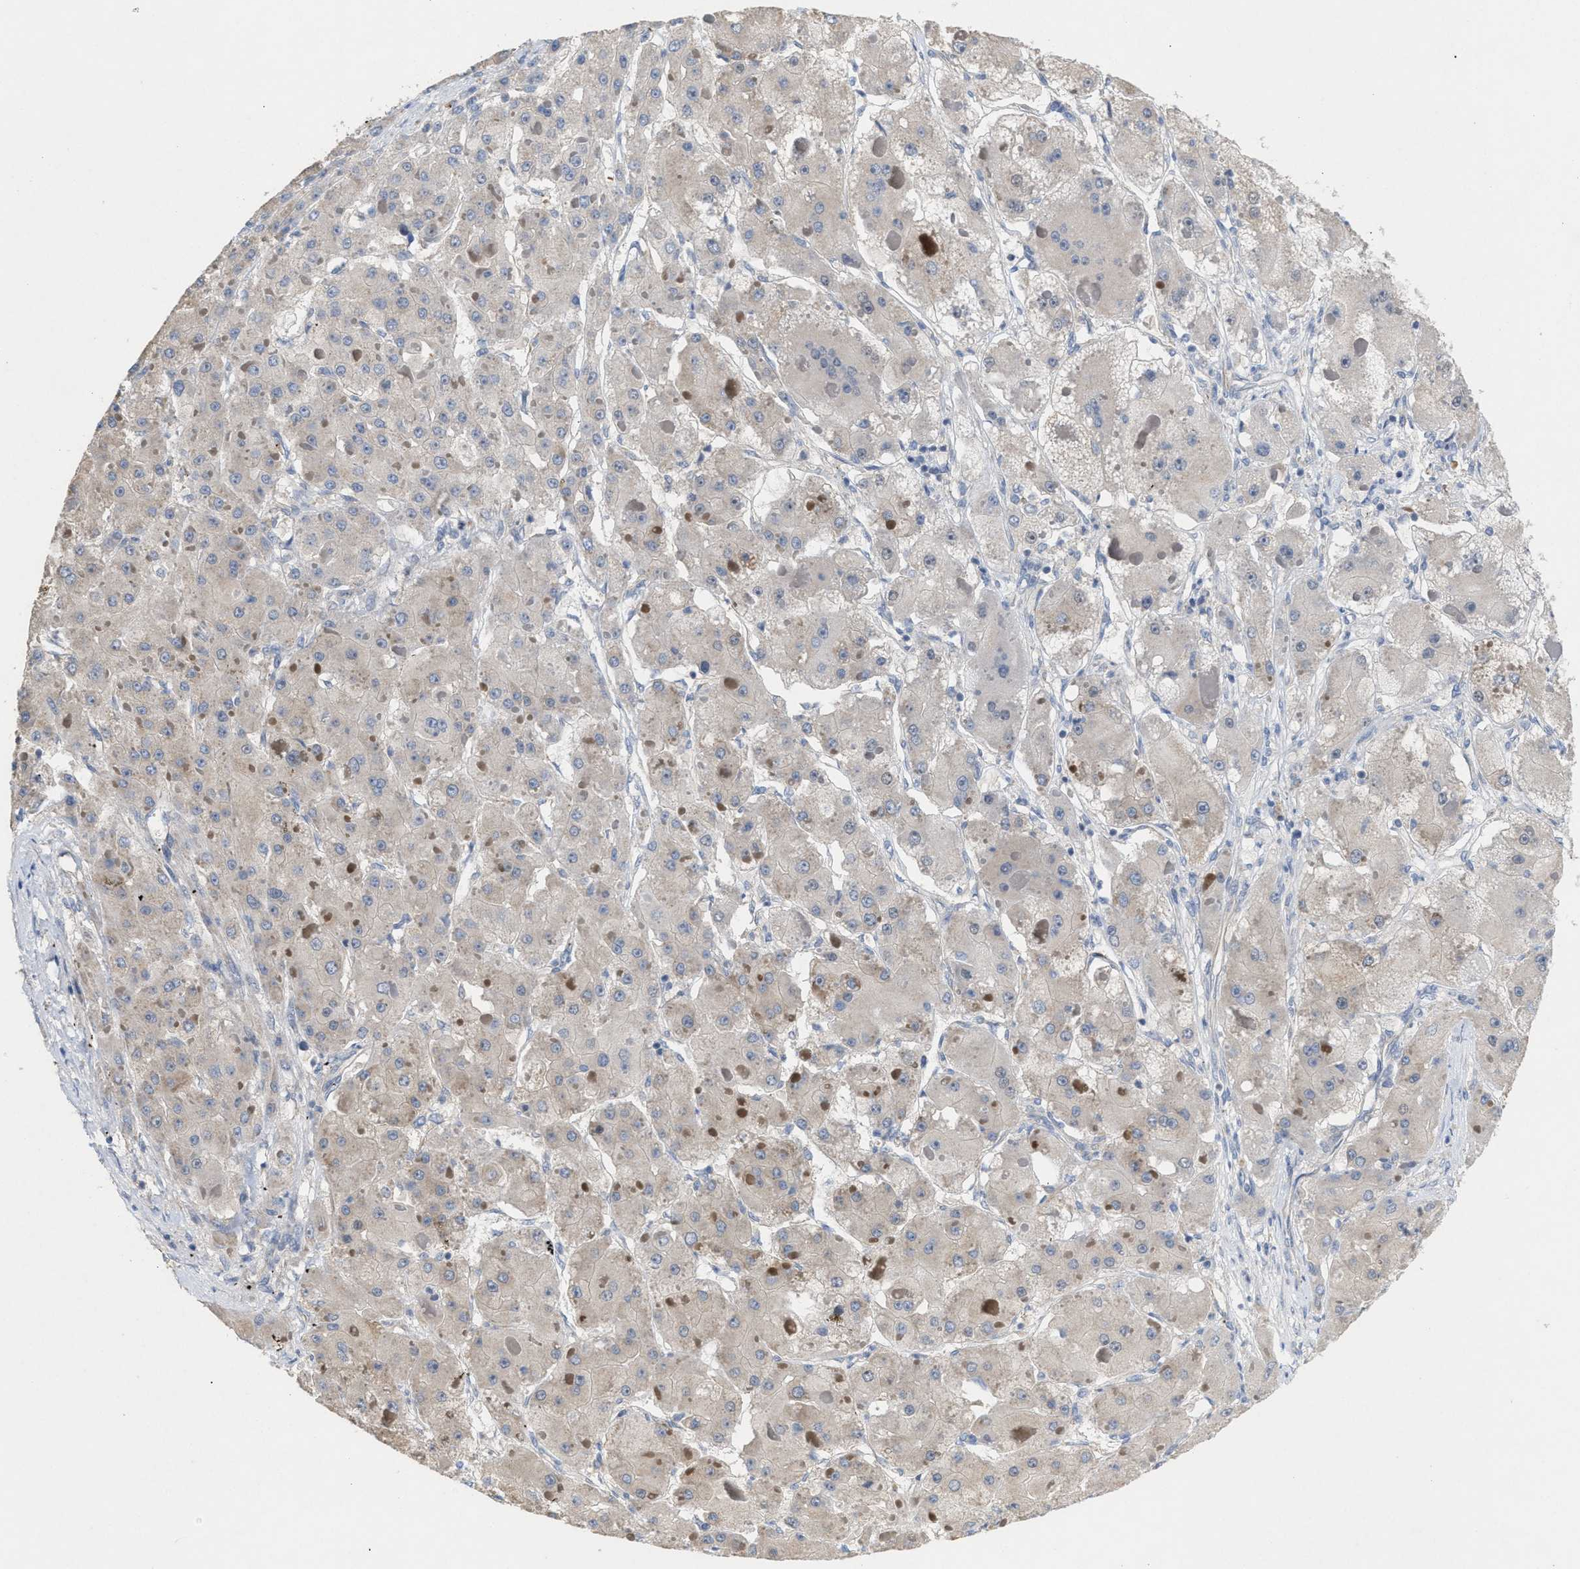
{"staining": {"intensity": "negative", "quantity": "none", "location": "none"}, "tissue": "liver cancer", "cell_type": "Tumor cells", "image_type": "cancer", "snomed": [{"axis": "morphology", "description": "Carcinoma, Hepatocellular, NOS"}, {"axis": "topography", "description": "Liver"}], "caption": "Liver hepatocellular carcinoma was stained to show a protein in brown. There is no significant positivity in tumor cells.", "gene": "UBAP2", "patient": {"sex": "female", "age": 73}}